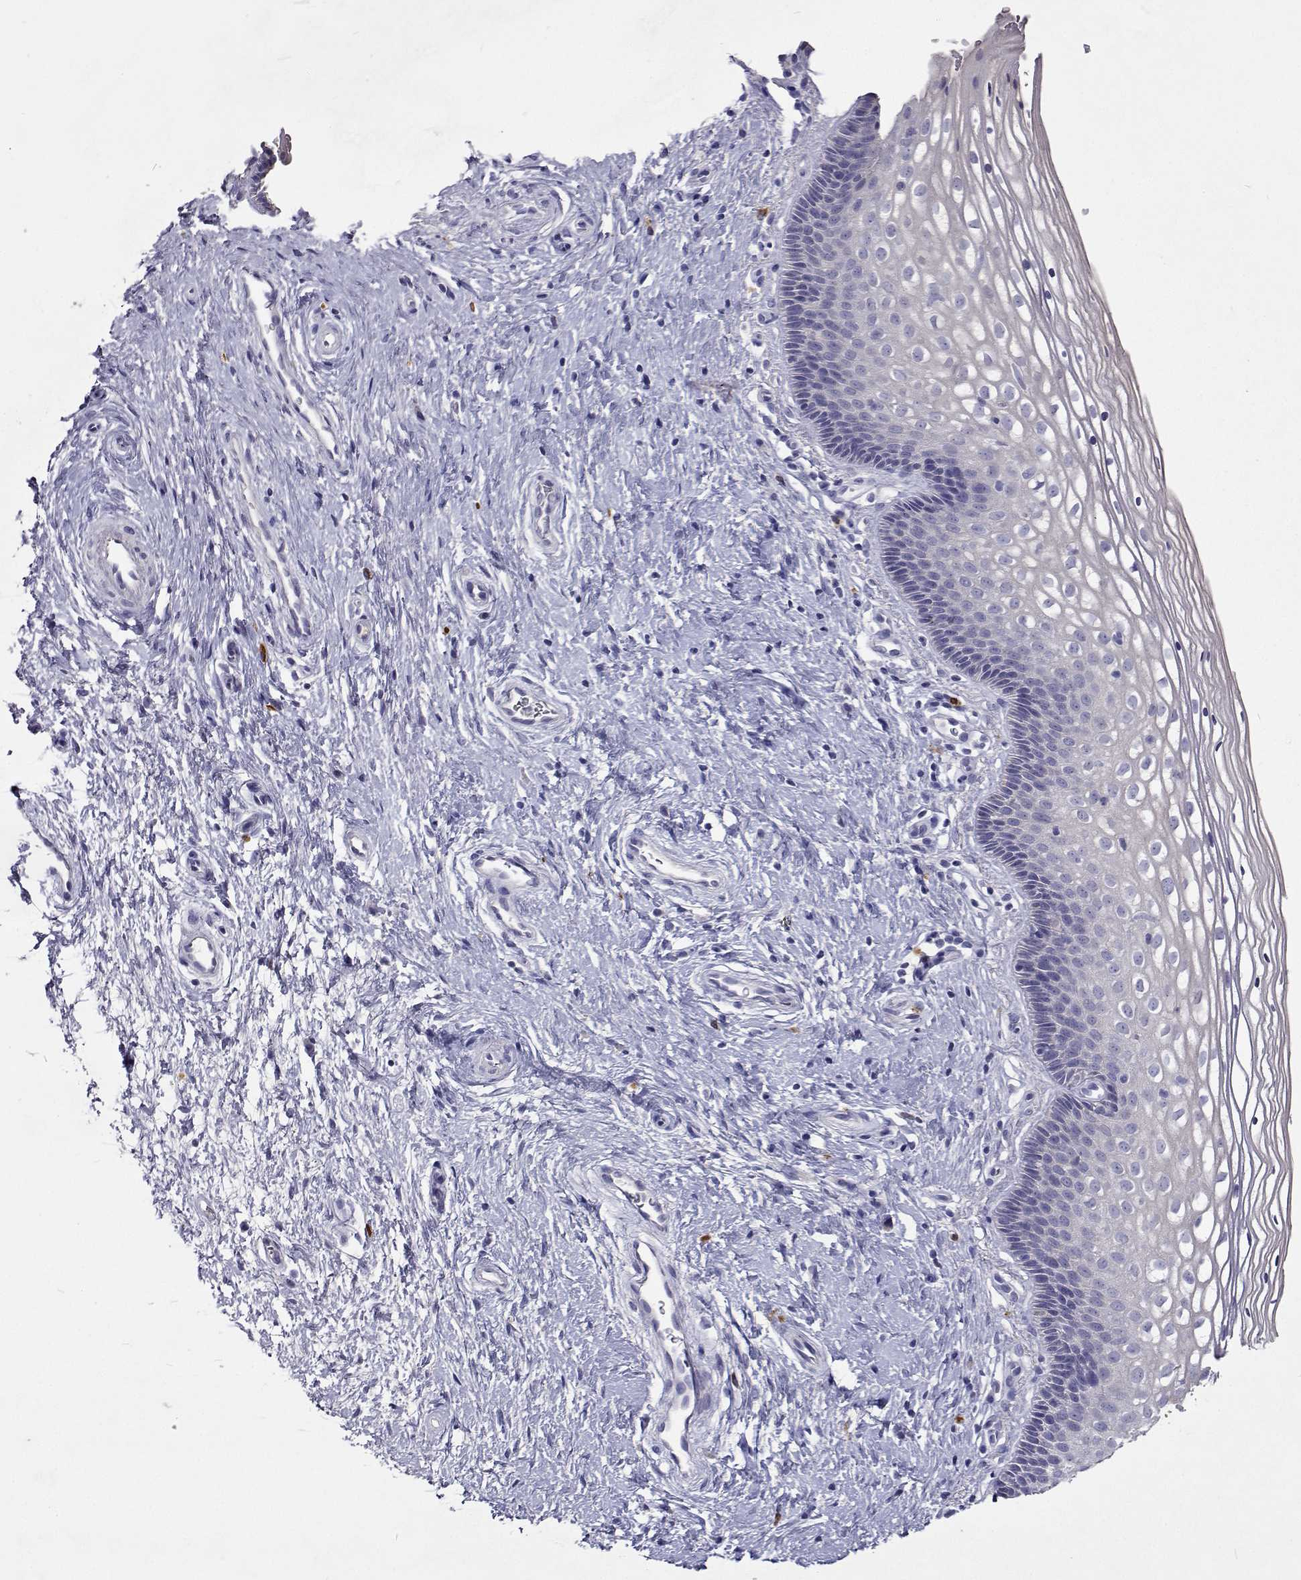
{"staining": {"intensity": "negative", "quantity": "none", "location": "none"}, "tissue": "cervix", "cell_type": "Glandular cells", "image_type": "normal", "snomed": [{"axis": "morphology", "description": "Normal tissue, NOS"}, {"axis": "topography", "description": "Cervix"}], "caption": "Immunohistochemistry micrograph of normal cervix: human cervix stained with DAB (3,3'-diaminobenzidine) displays no significant protein staining in glandular cells.", "gene": "CFAP44", "patient": {"sex": "female", "age": 34}}